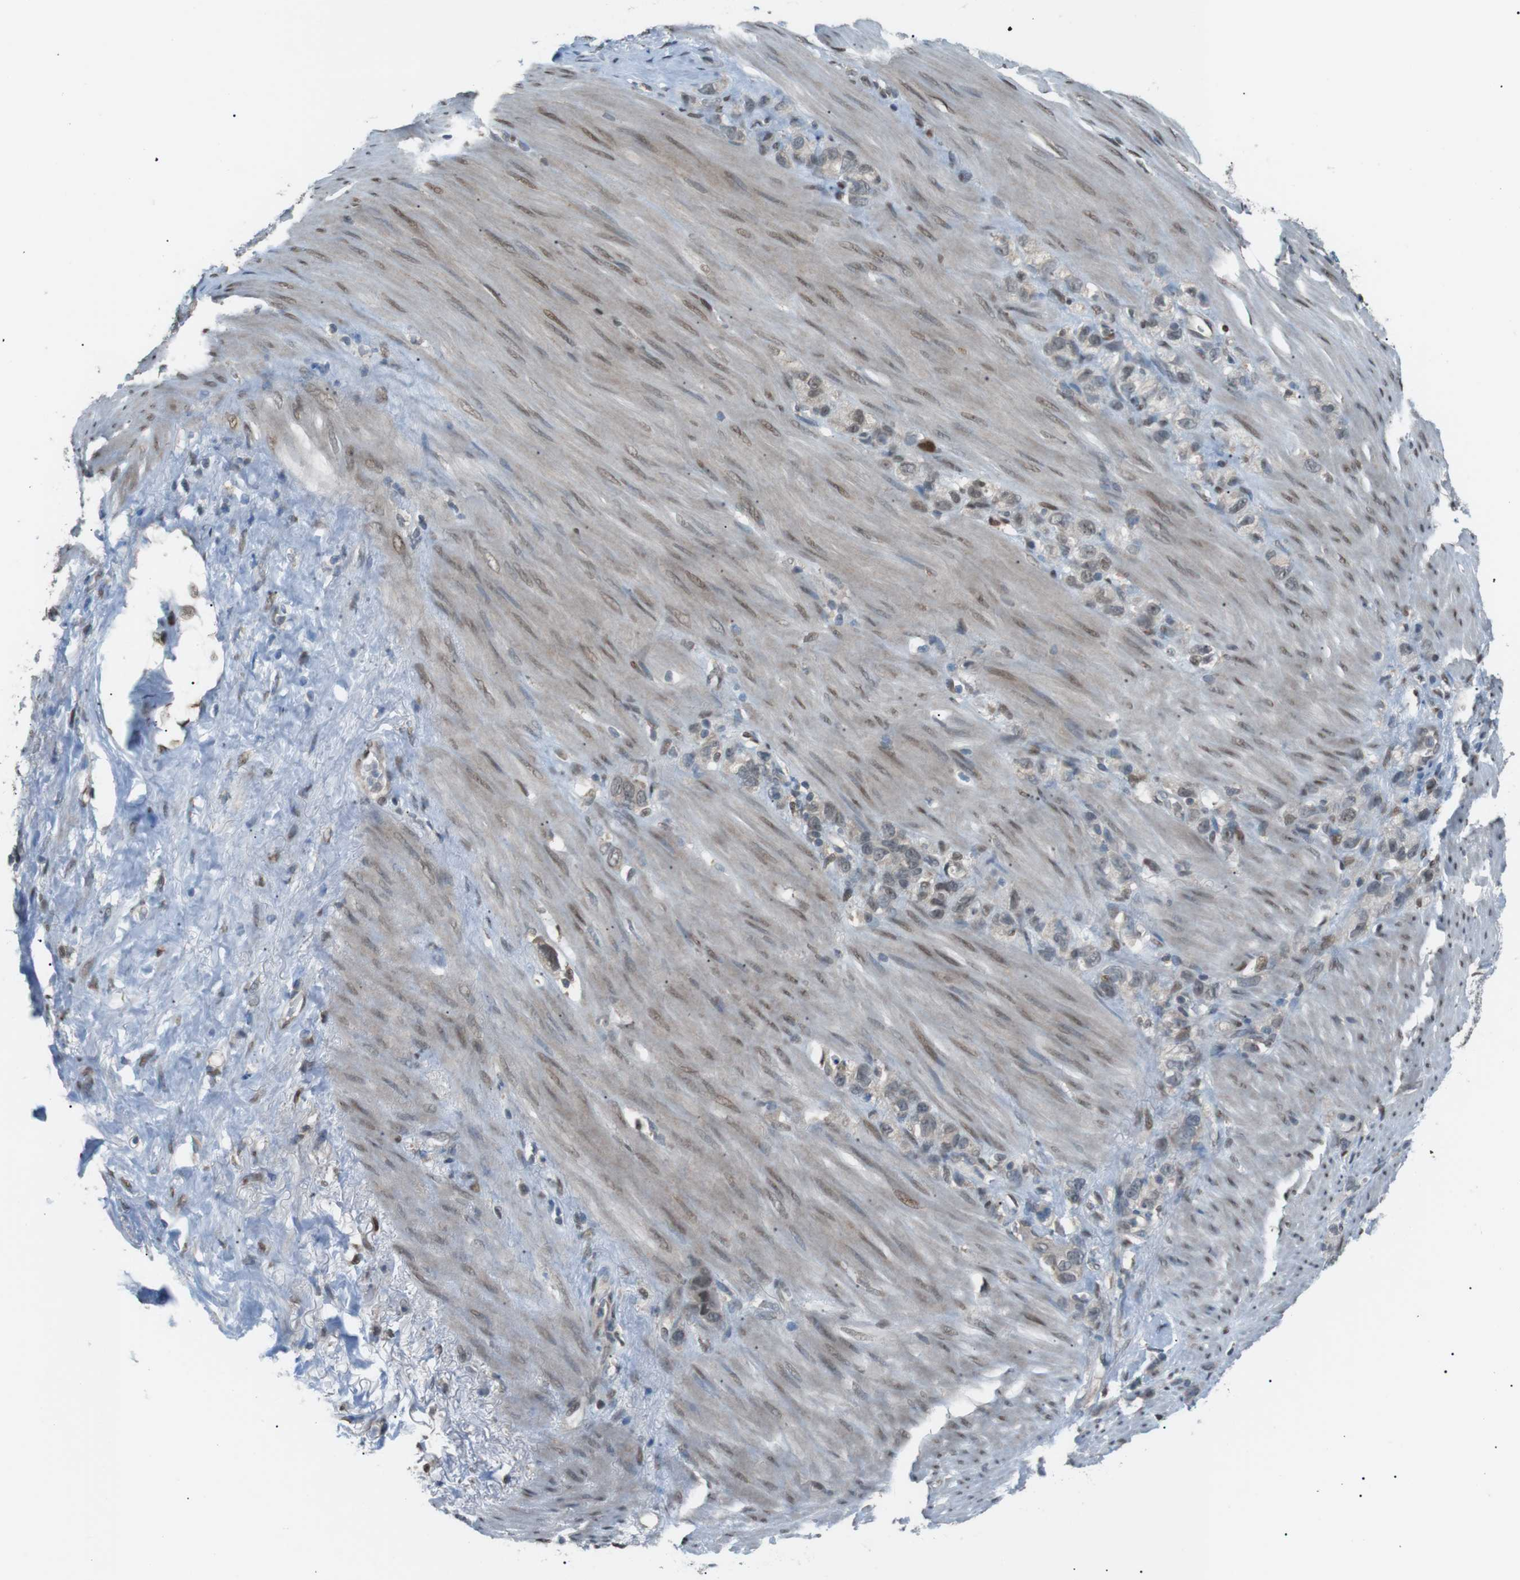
{"staining": {"intensity": "weak", "quantity": "<25%", "location": "nuclear"}, "tissue": "stomach cancer", "cell_type": "Tumor cells", "image_type": "cancer", "snomed": [{"axis": "morphology", "description": "Normal tissue, NOS"}, {"axis": "morphology", "description": "Adenocarcinoma, NOS"}, {"axis": "morphology", "description": "Adenocarcinoma, High grade"}, {"axis": "topography", "description": "Stomach, upper"}, {"axis": "topography", "description": "Stomach"}], "caption": "This is a image of IHC staining of stomach cancer, which shows no staining in tumor cells.", "gene": "SRPK2", "patient": {"sex": "female", "age": 65}}